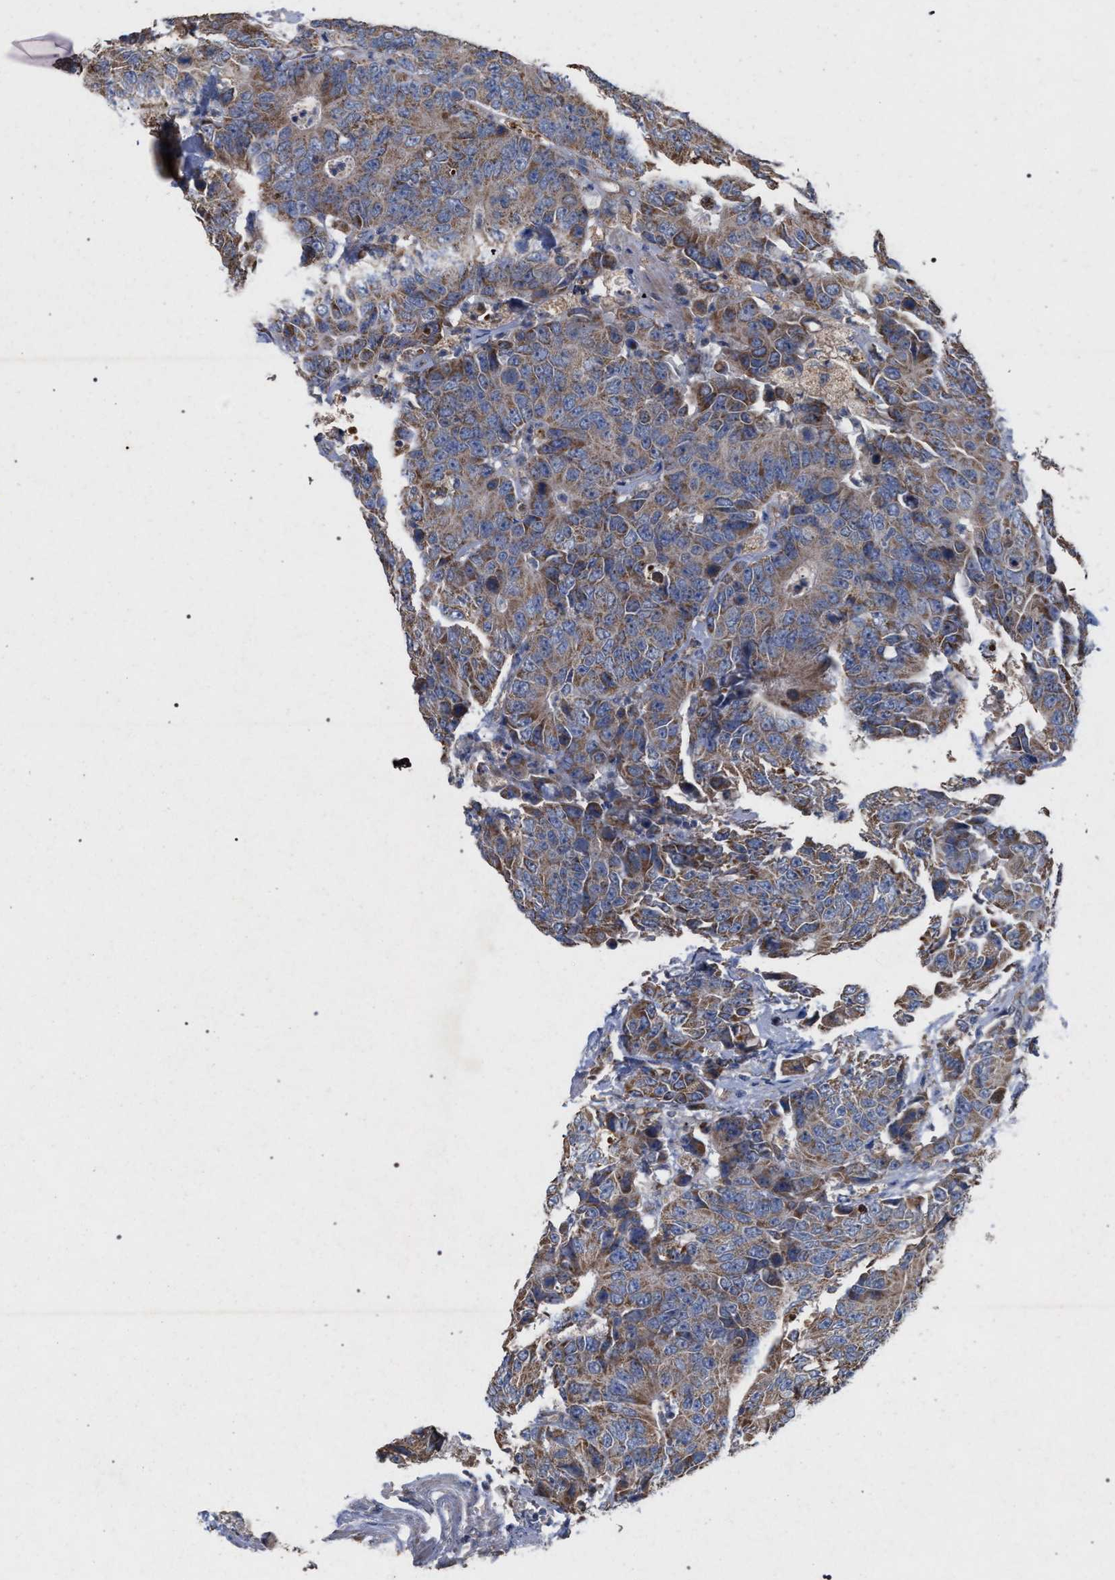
{"staining": {"intensity": "moderate", "quantity": ">75%", "location": "cytoplasmic/membranous"}, "tissue": "colorectal cancer", "cell_type": "Tumor cells", "image_type": "cancer", "snomed": [{"axis": "morphology", "description": "Adenocarcinoma, NOS"}, {"axis": "topography", "description": "Colon"}], "caption": "A brown stain labels moderate cytoplasmic/membranous expression of a protein in human adenocarcinoma (colorectal) tumor cells.", "gene": "BCL2L12", "patient": {"sex": "female", "age": 86}}